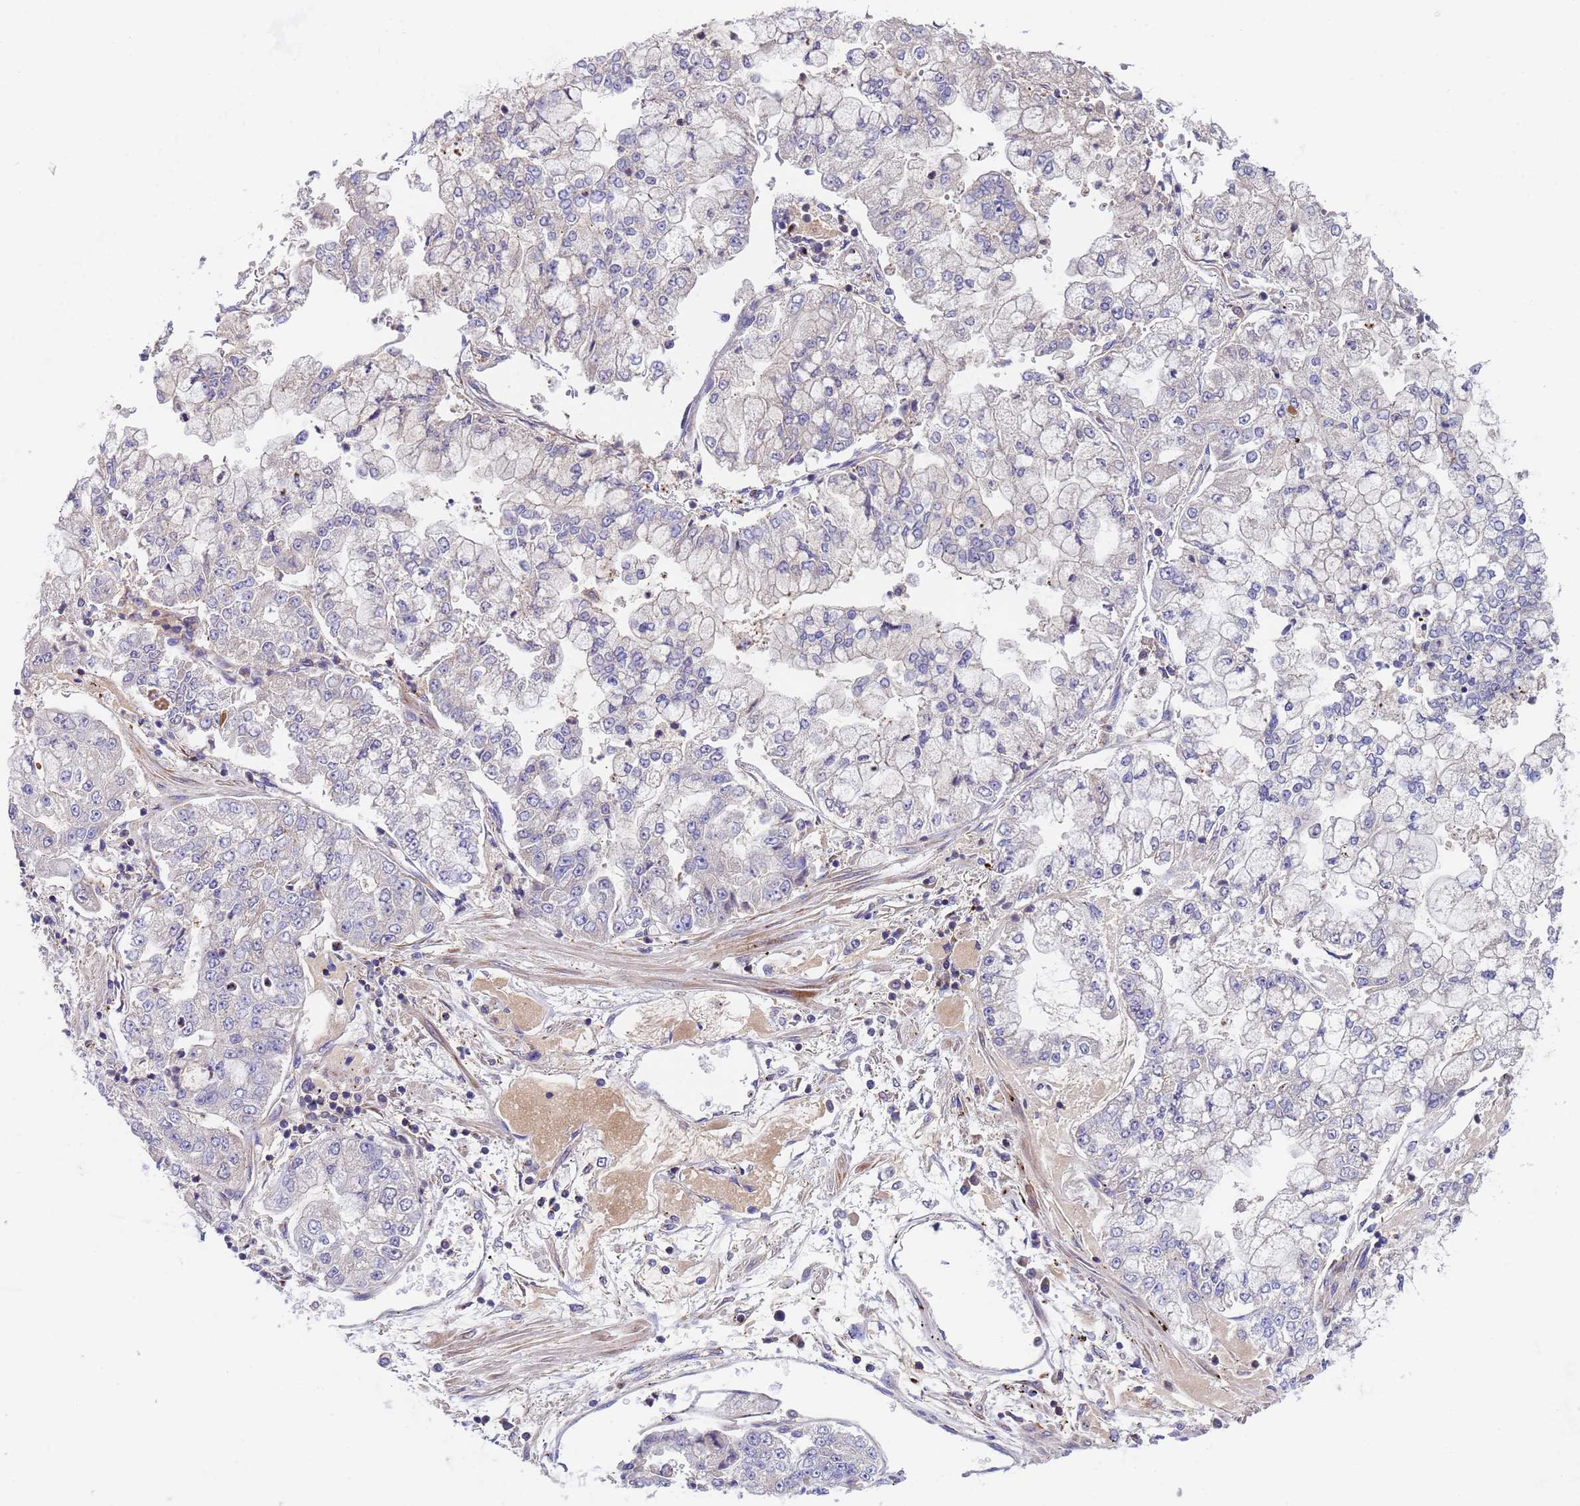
{"staining": {"intensity": "negative", "quantity": "none", "location": "none"}, "tissue": "stomach cancer", "cell_type": "Tumor cells", "image_type": "cancer", "snomed": [{"axis": "morphology", "description": "Adenocarcinoma, NOS"}, {"axis": "topography", "description": "Stomach"}], "caption": "Tumor cells are negative for protein expression in human adenocarcinoma (stomach). (DAB (3,3'-diaminobenzidine) immunohistochemistry (IHC) visualized using brightfield microscopy, high magnification).", "gene": "PARP16", "patient": {"sex": "male", "age": 76}}